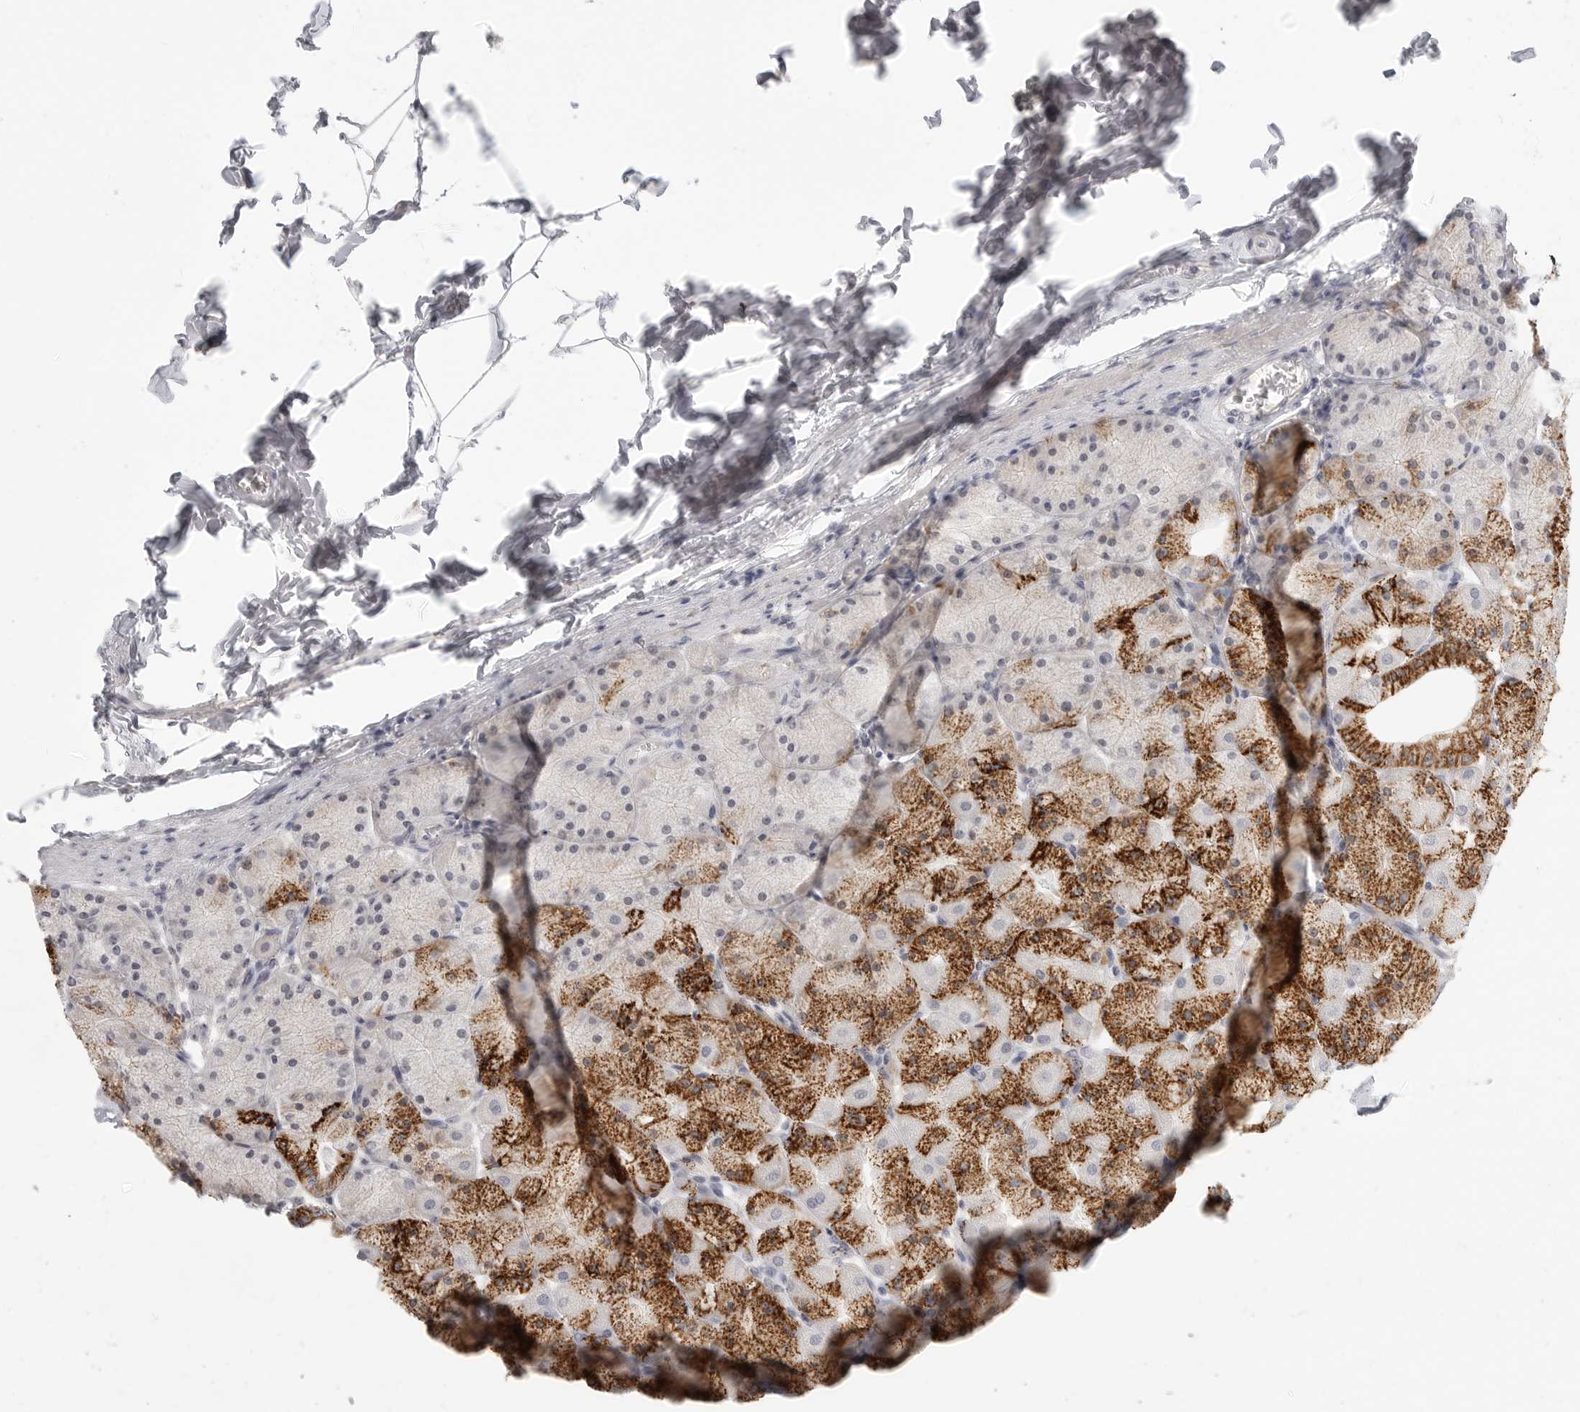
{"staining": {"intensity": "strong", "quantity": ">75%", "location": "cytoplasmic/membranous"}, "tissue": "stomach", "cell_type": "Glandular cells", "image_type": "normal", "snomed": [{"axis": "morphology", "description": "Normal tissue, NOS"}, {"axis": "topography", "description": "Stomach, upper"}], "caption": "Immunohistochemical staining of unremarkable human stomach reveals strong cytoplasmic/membranous protein expression in about >75% of glandular cells. Using DAB (3,3'-diaminobenzidine) (brown) and hematoxylin (blue) stains, captured at high magnification using brightfield microscopy.", "gene": "HMGCS2", "patient": {"sex": "female", "age": 56}}